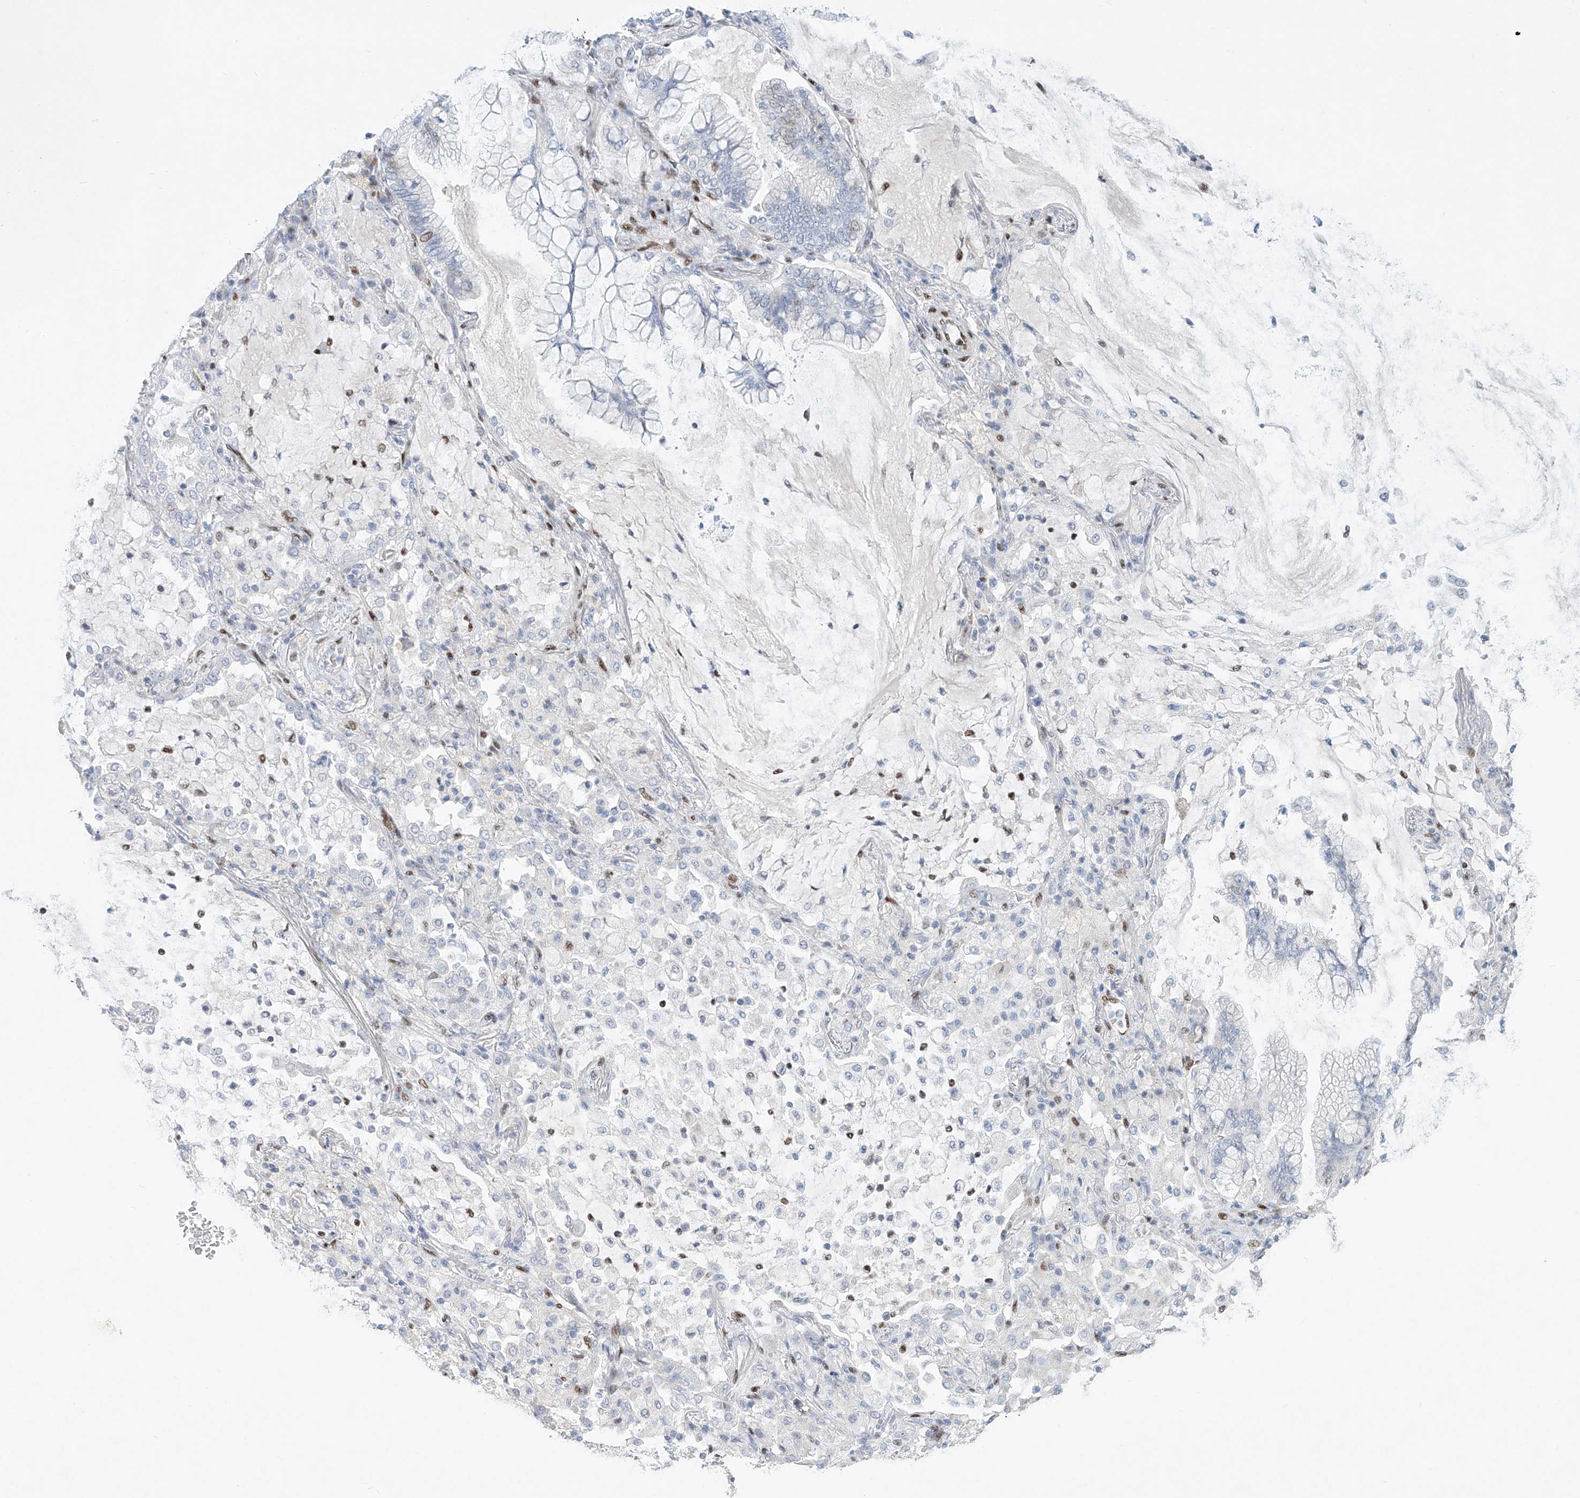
{"staining": {"intensity": "negative", "quantity": "none", "location": "none"}, "tissue": "lung cancer", "cell_type": "Tumor cells", "image_type": "cancer", "snomed": [{"axis": "morphology", "description": "Adenocarcinoma, NOS"}, {"axis": "topography", "description": "Lung"}], "caption": "Immunohistochemistry (IHC) of lung cancer (adenocarcinoma) exhibits no positivity in tumor cells.", "gene": "TAF4", "patient": {"sex": "female", "age": 70}}